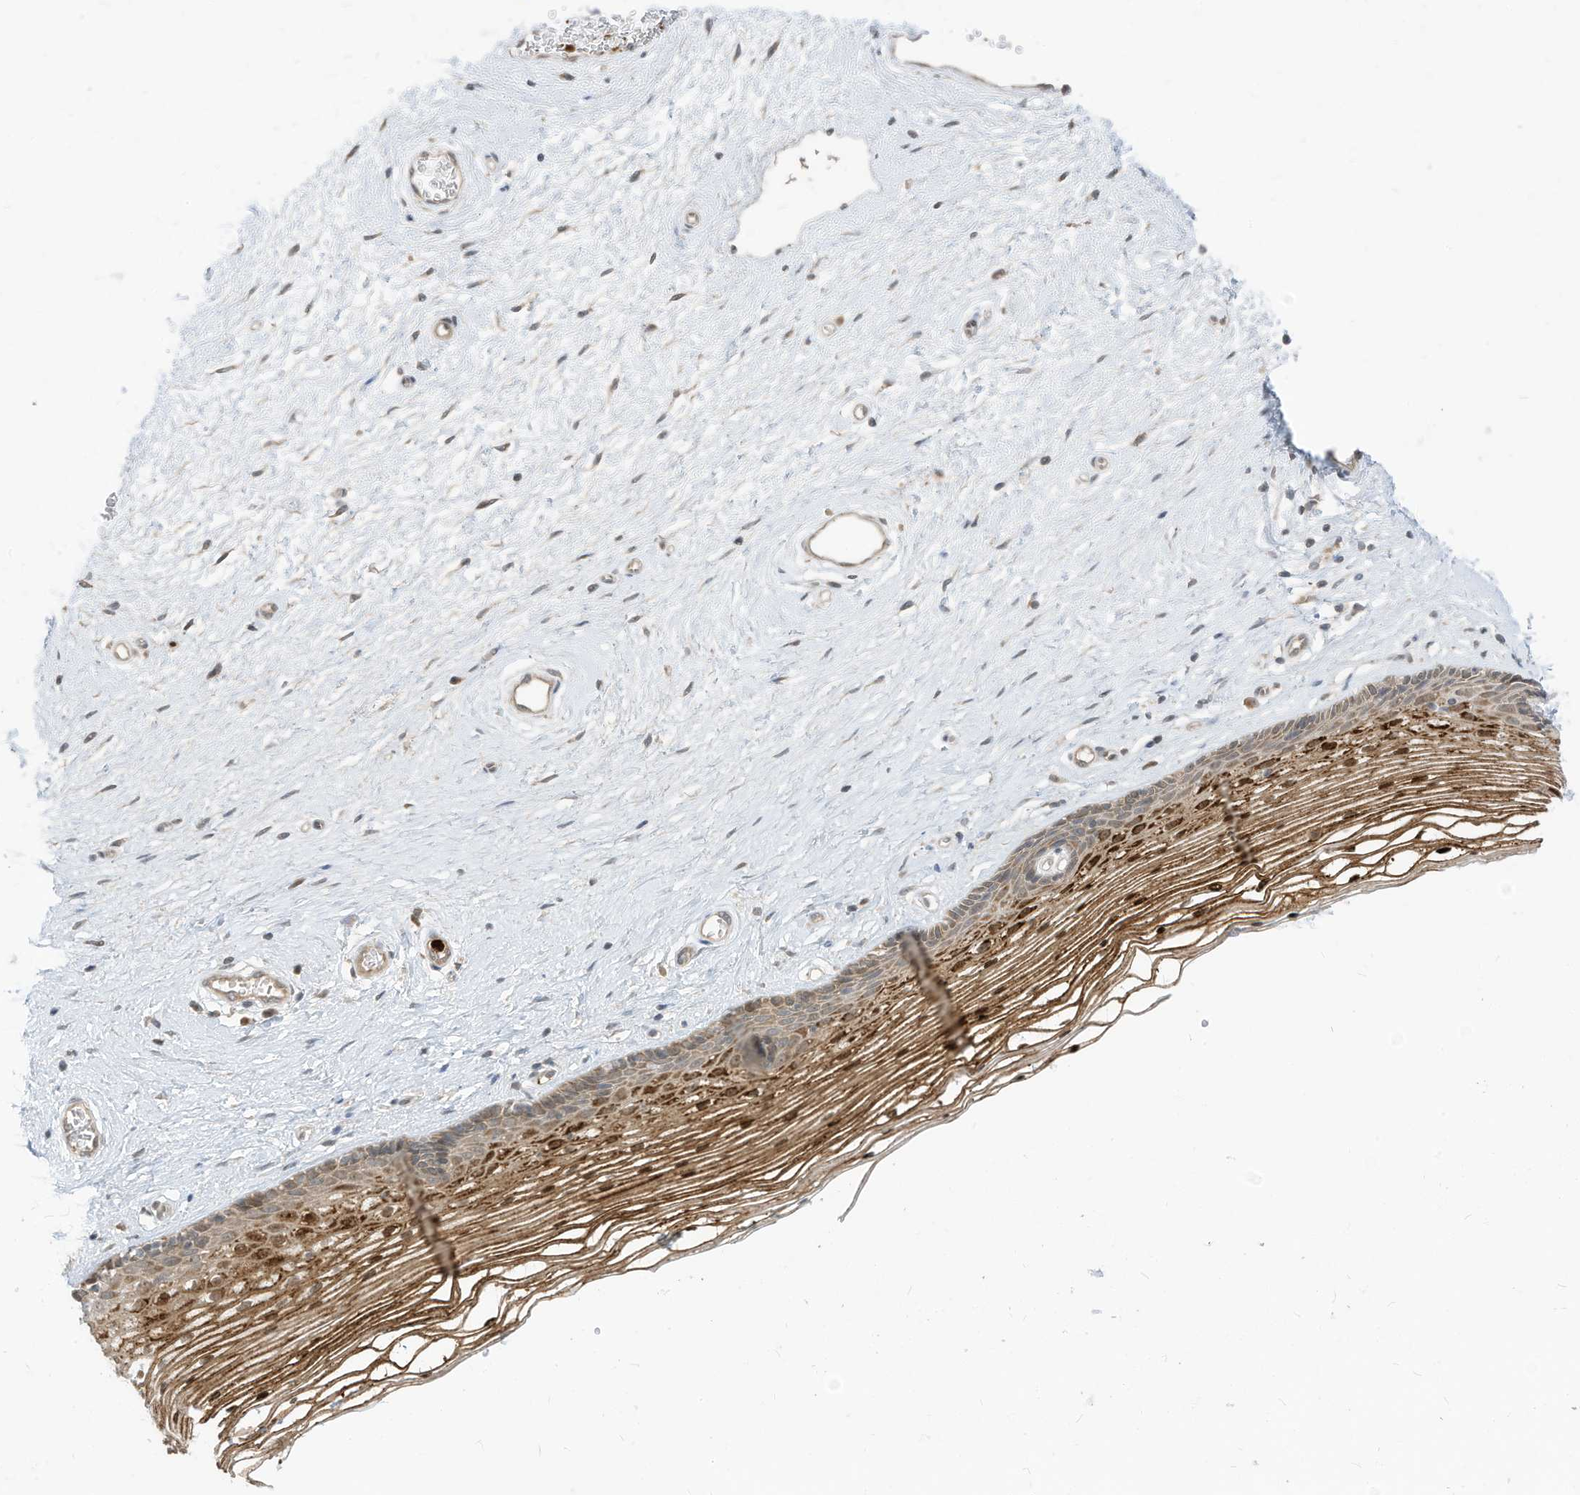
{"staining": {"intensity": "moderate", "quantity": ">75%", "location": "cytoplasmic/membranous,nuclear"}, "tissue": "vagina", "cell_type": "Squamous epithelial cells", "image_type": "normal", "snomed": [{"axis": "morphology", "description": "Normal tissue, NOS"}, {"axis": "topography", "description": "Vagina"}], "caption": "Immunohistochemical staining of normal human vagina demonstrates medium levels of moderate cytoplasmic/membranous,nuclear positivity in about >75% of squamous epithelial cells. (Brightfield microscopy of DAB IHC at high magnification).", "gene": "CNKSR1", "patient": {"sex": "female", "age": 46}}